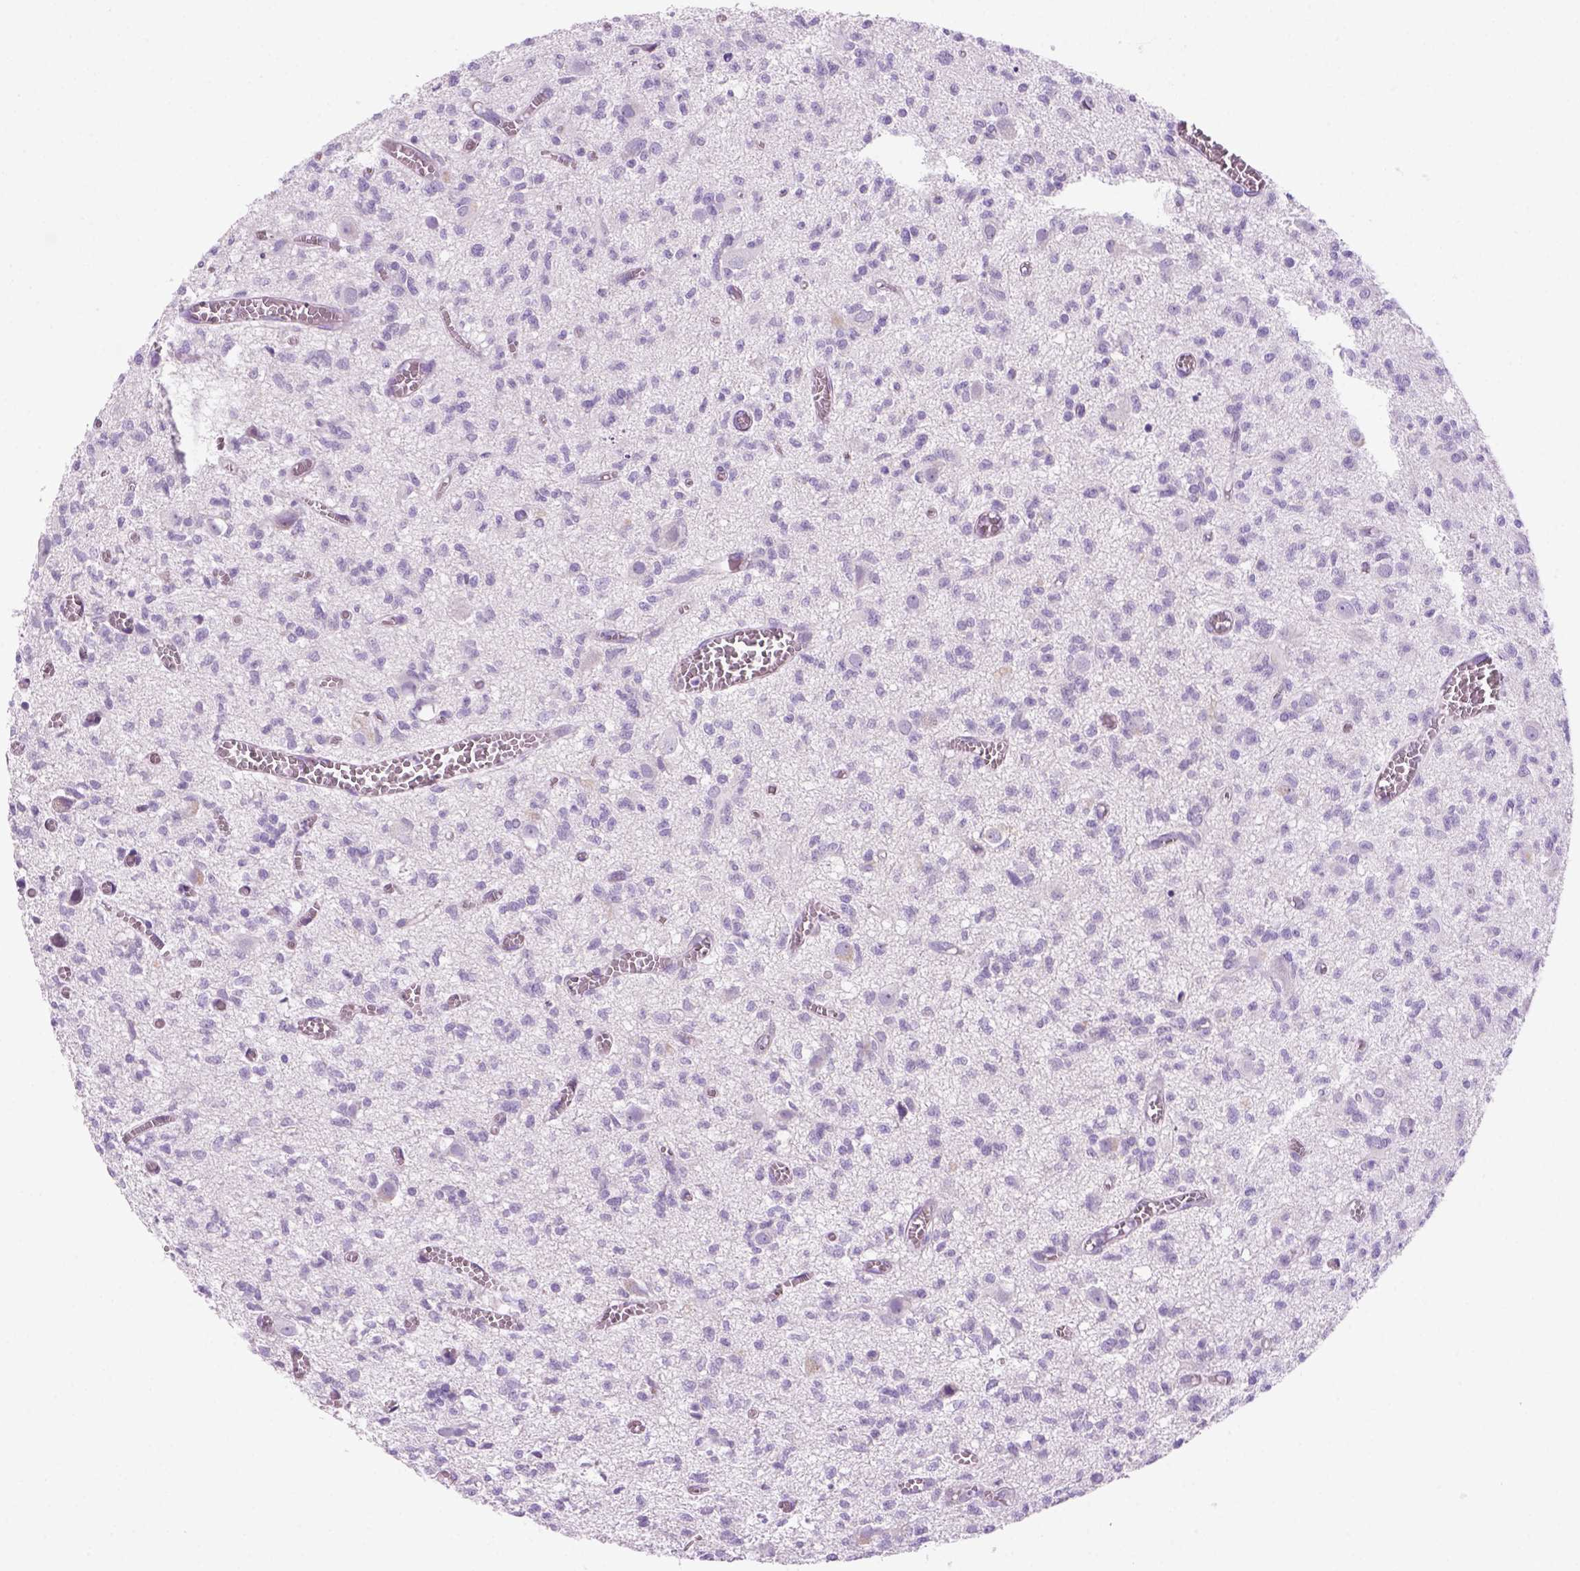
{"staining": {"intensity": "negative", "quantity": "none", "location": "none"}, "tissue": "glioma", "cell_type": "Tumor cells", "image_type": "cancer", "snomed": [{"axis": "morphology", "description": "Glioma, malignant, Low grade"}, {"axis": "topography", "description": "Brain"}], "caption": "DAB (3,3'-diaminobenzidine) immunohistochemical staining of human malignant glioma (low-grade) displays no significant positivity in tumor cells.", "gene": "DNAH11", "patient": {"sex": "male", "age": 64}}